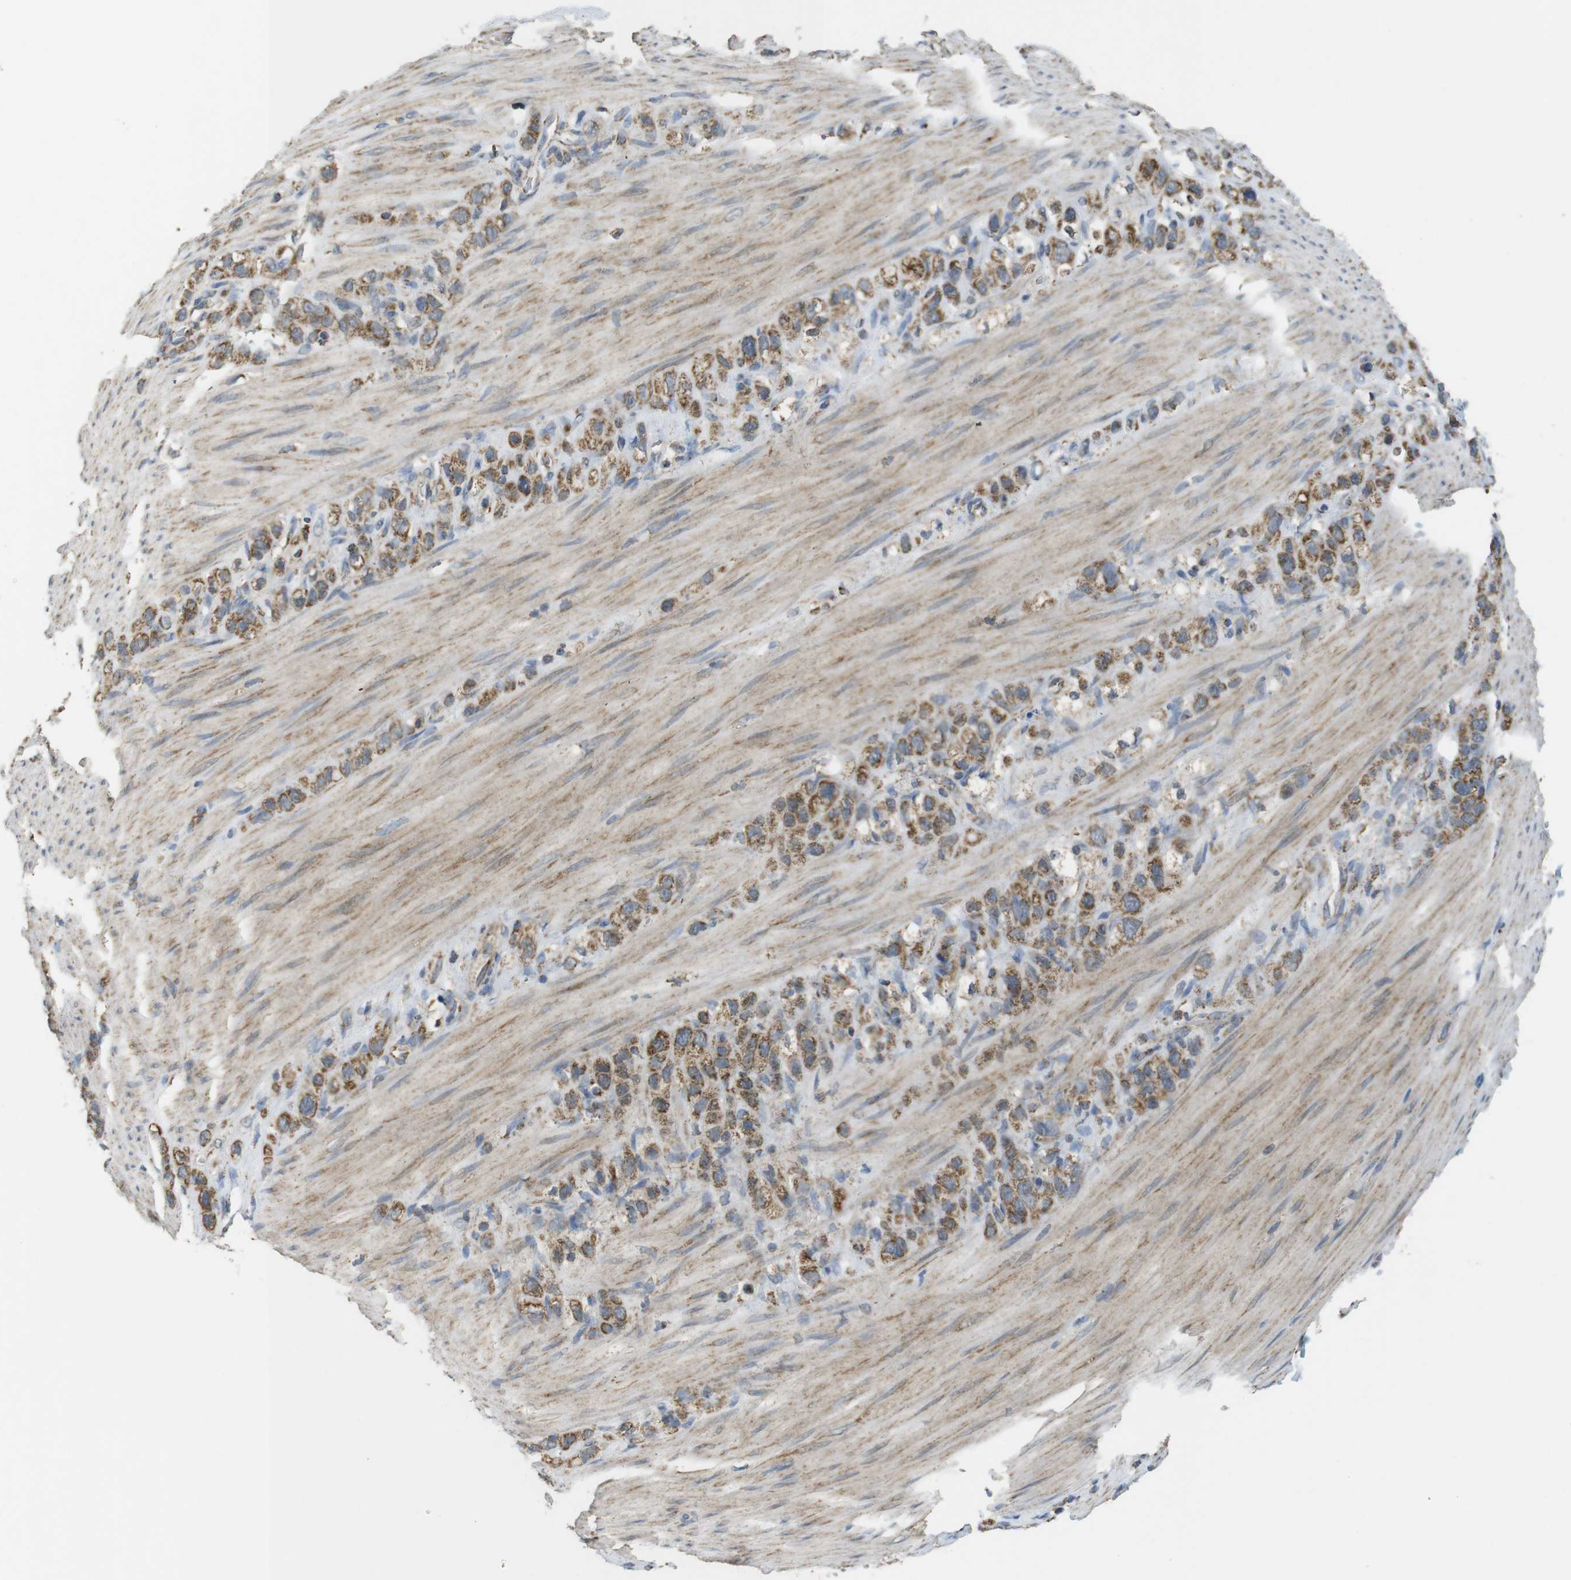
{"staining": {"intensity": "moderate", "quantity": ">75%", "location": "cytoplasmic/membranous"}, "tissue": "stomach cancer", "cell_type": "Tumor cells", "image_type": "cancer", "snomed": [{"axis": "morphology", "description": "Adenocarcinoma, NOS"}, {"axis": "morphology", "description": "Adenocarcinoma, High grade"}, {"axis": "topography", "description": "Stomach, upper"}, {"axis": "topography", "description": "Stomach, lower"}], "caption": "About >75% of tumor cells in adenocarcinoma (stomach) reveal moderate cytoplasmic/membranous protein staining as visualized by brown immunohistochemical staining.", "gene": "CALHM2", "patient": {"sex": "female", "age": 65}}